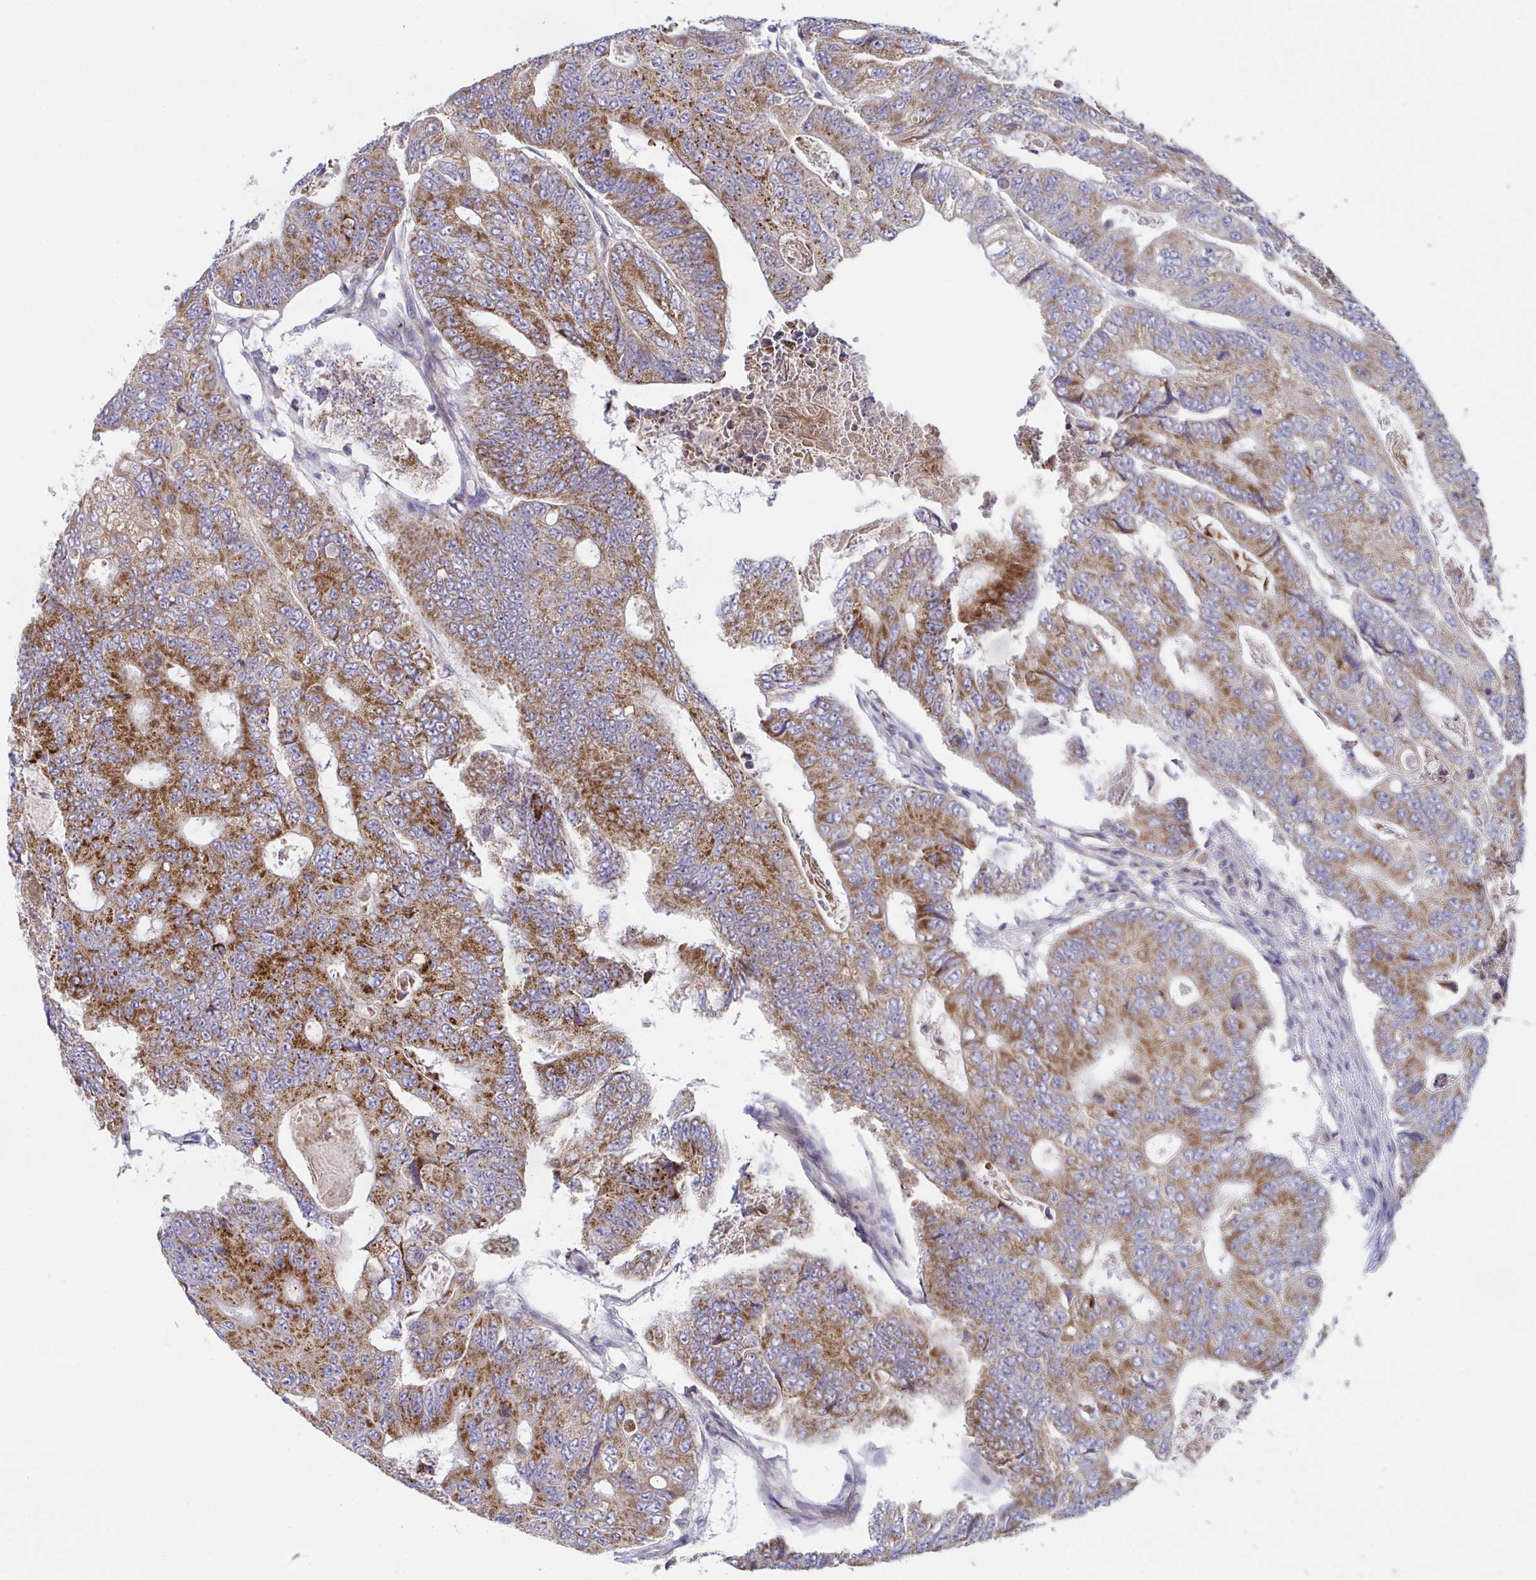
{"staining": {"intensity": "moderate", "quantity": ">75%", "location": "cytoplasmic/membranous"}, "tissue": "colorectal cancer", "cell_type": "Tumor cells", "image_type": "cancer", "snomed": [{"axis": "morphology", "description": "Adenocarcinoma, NOS"}, {"axis": "topography", "description": "Colon"}], "caption": "Human colorectal adenocarcinoma stained with a brown dye exhibits moderate cytoplasmic/membranous positive staining in about >75% of tumor cells.", "gene": "MRPS2", "patient": {"sex": "female", "age": 48}}